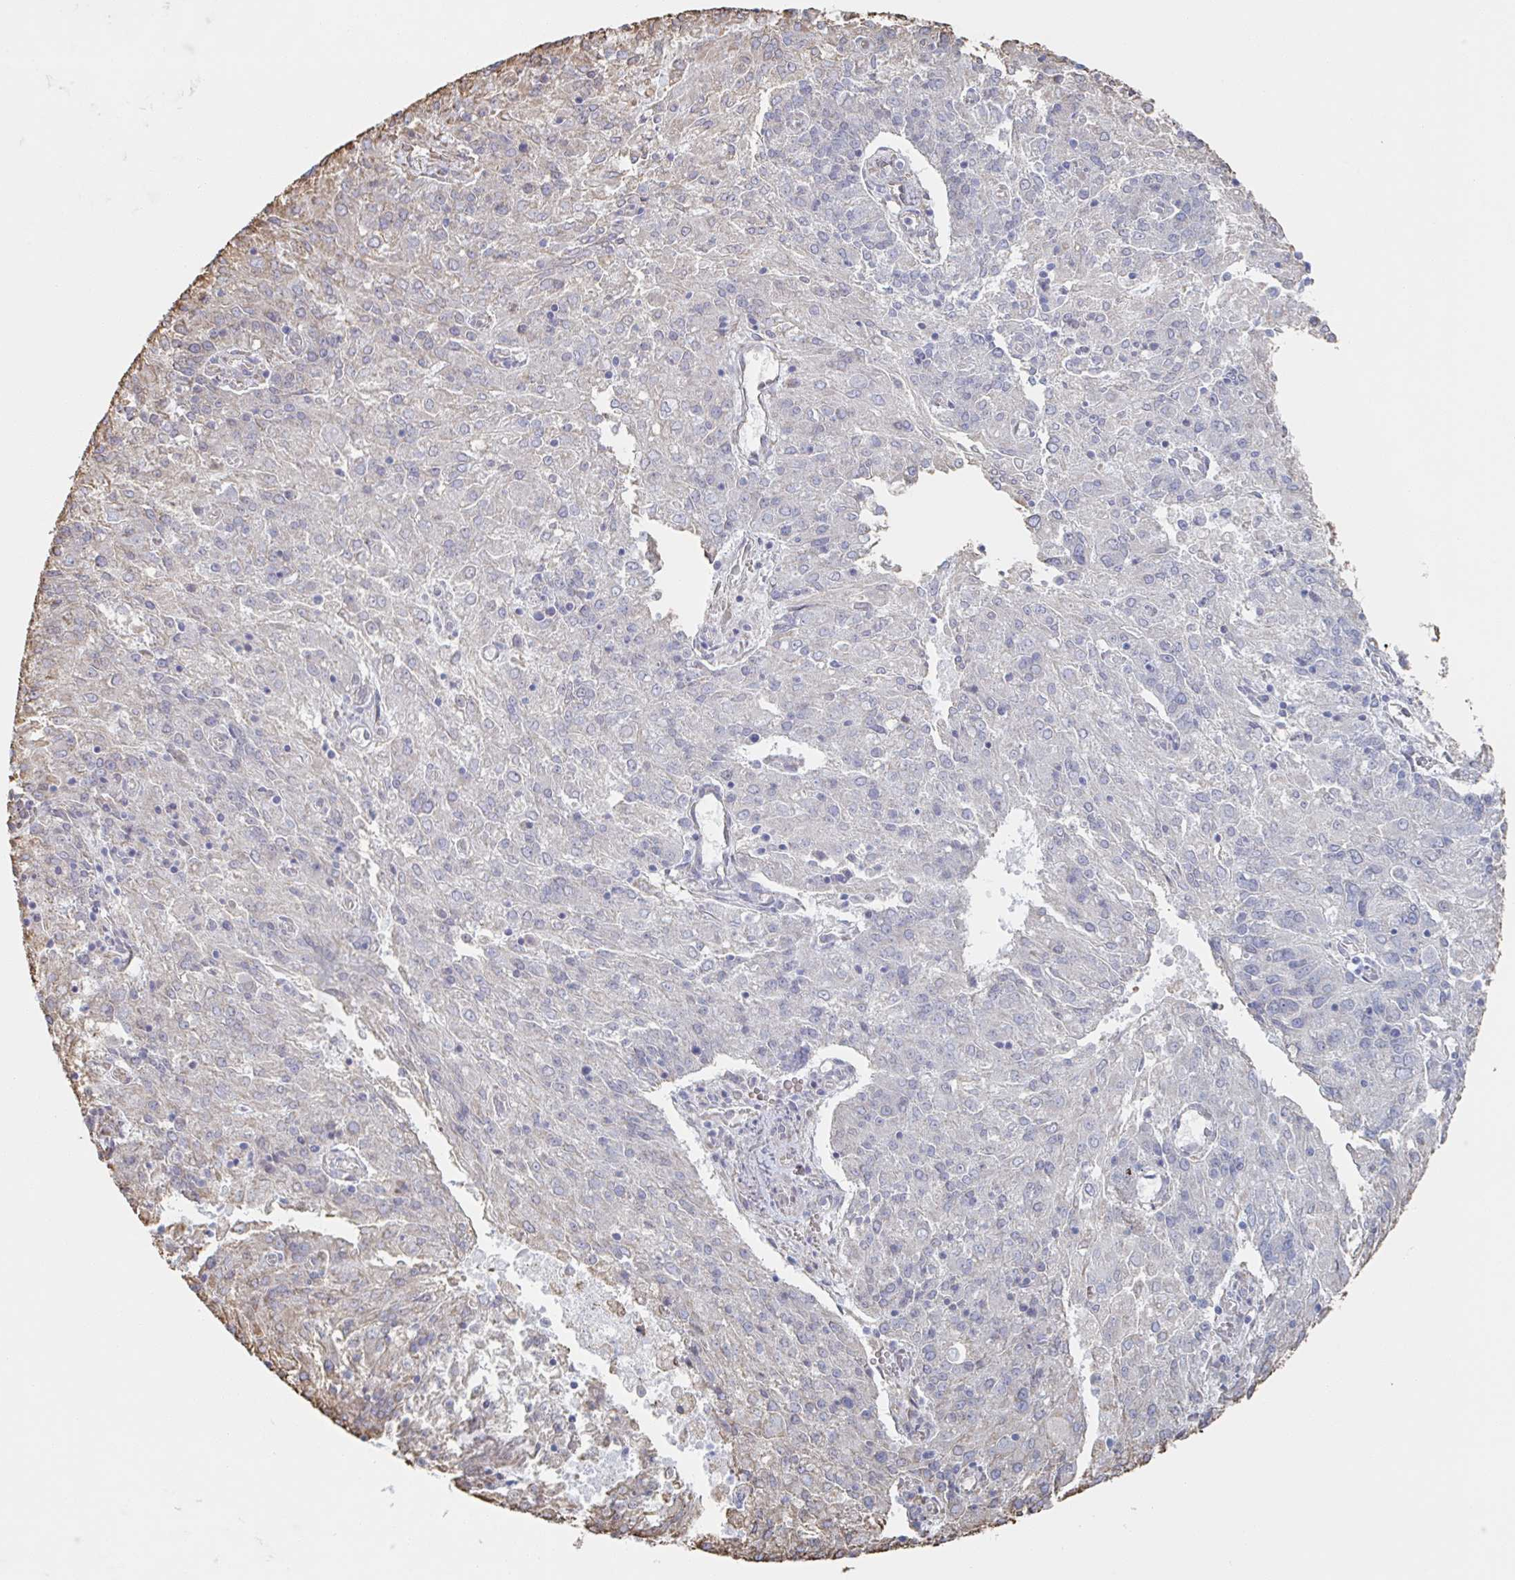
{"staining": {"intensity": "moderate", "quantity": "<25%", "location": "cytoplasmic/membranous"}, "tissue": "endometrial cancer", "cell_type": "Tumor cells", "image_type": "cancer", "snomed": [{"axis": "morphology", "description": "Adenocarcinoma, NOS"}, {"axis": "topography", "description": "Endometrium"}], "caption": "Immunohistochemistry photomicrograph of neoplastic tissue: adenocarcinoma (endometrial) stained using immunohistochemistry (IHC) exhibits low levels of moderate protein expression localized specifically in the cytoplasmic/membranous of tumor cells, appearing as a cytoplasmic/membranous brown color.", "gene": "RAB5IF", "patient": {"sex": "female", "age": 82}}